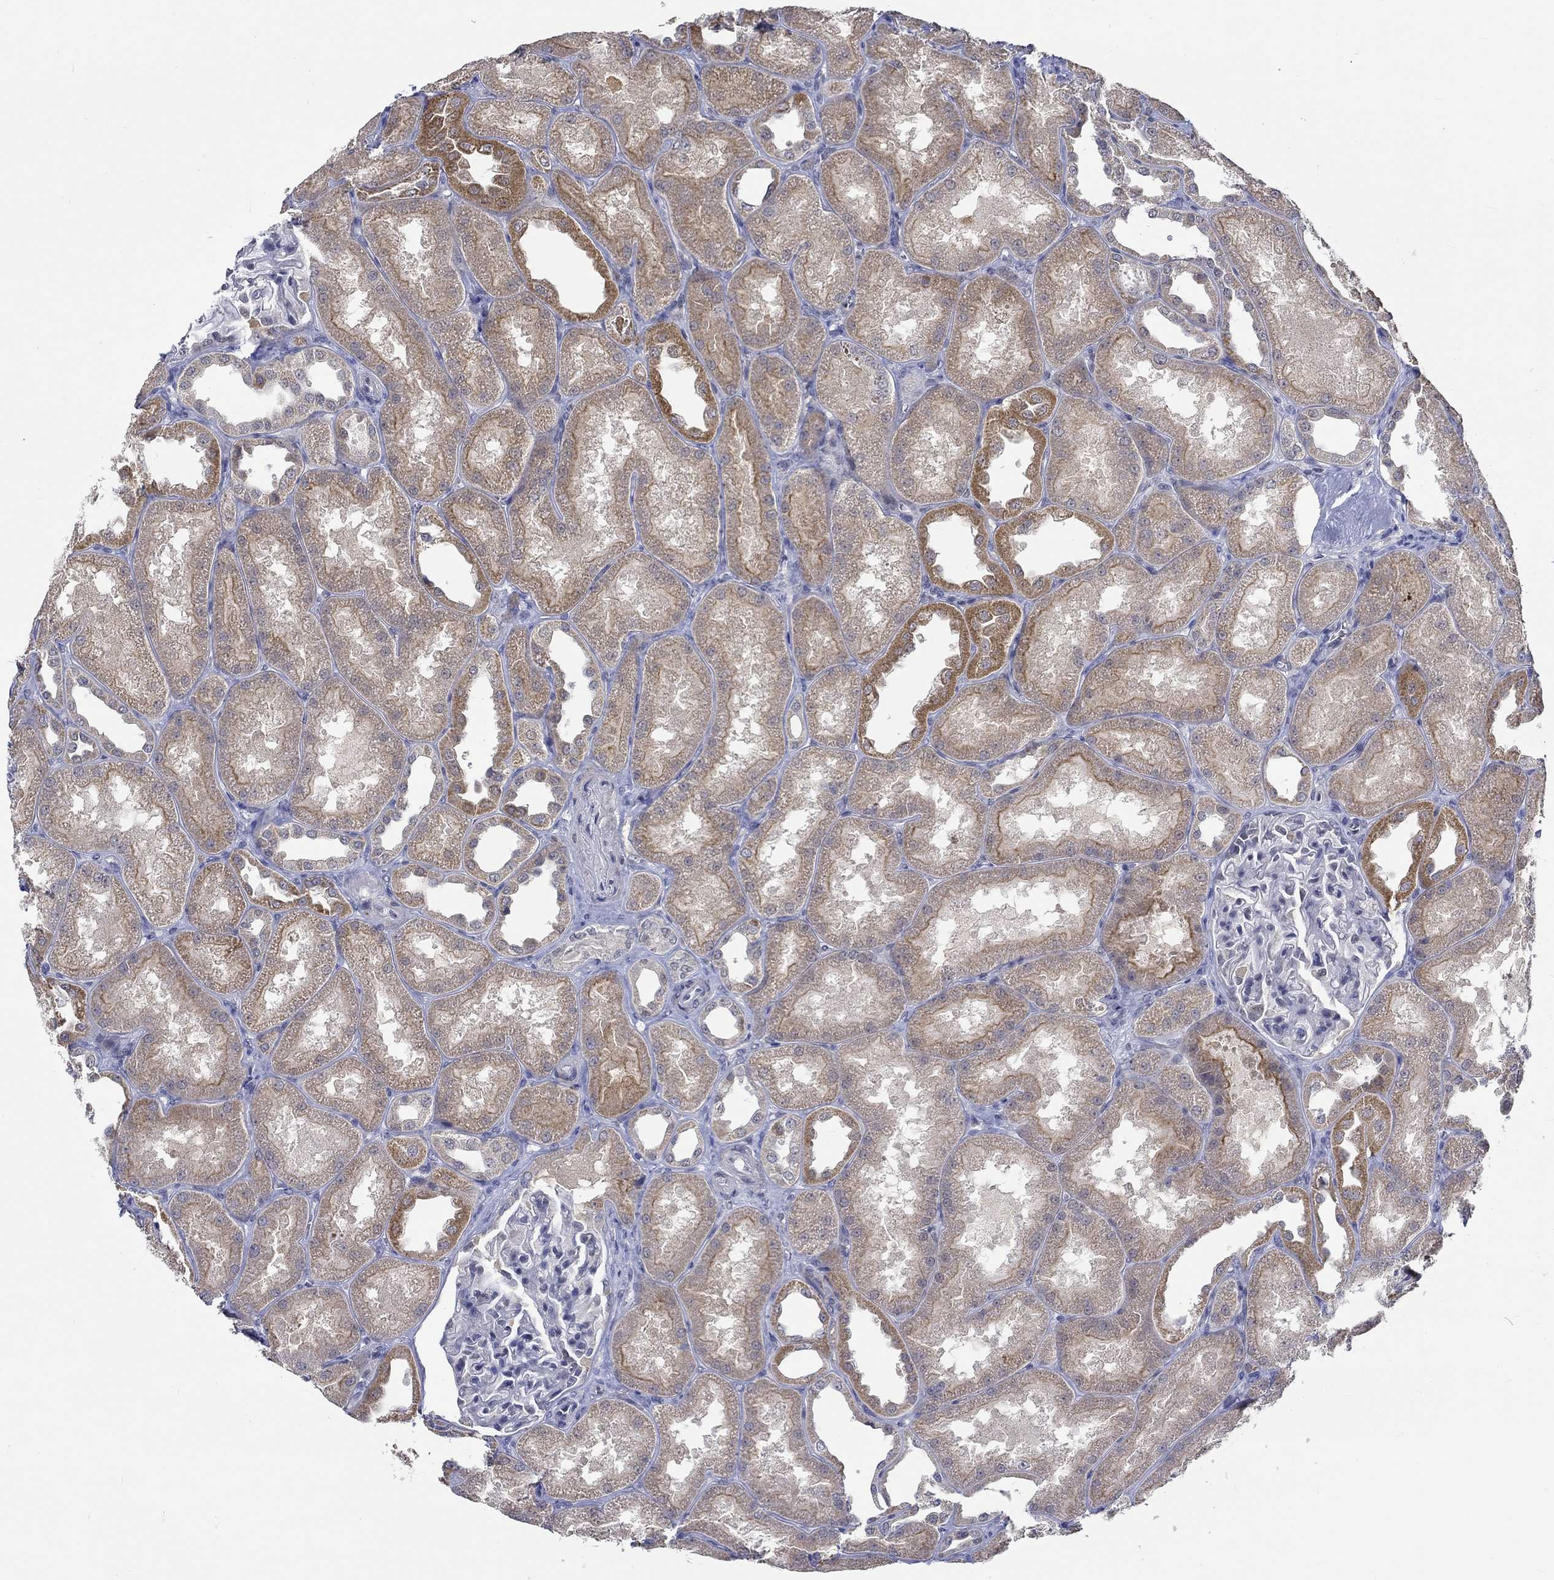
{"staining": {"intensity": "negative", "quantity": "none", "location": "none"}, "tissue": "kidney", "cell_type": "Cells in glomeruli", "image_type": "normal", "snomed": [{"axis": "morphology", "description": "Normal tissue, NOS"}, {"axis": "topography", "description": "Kidney"}], "caption": "Photomicrograph shows no significant protein positivity in cells in glomeruli of unremarkable kidney. Brightfield microscopy of IHC stained with DAB (brown) and hematoxylin (blue), captured at high magnification.", "gene": "WASF1", "patient": {"sex": "male", "age": 61}}